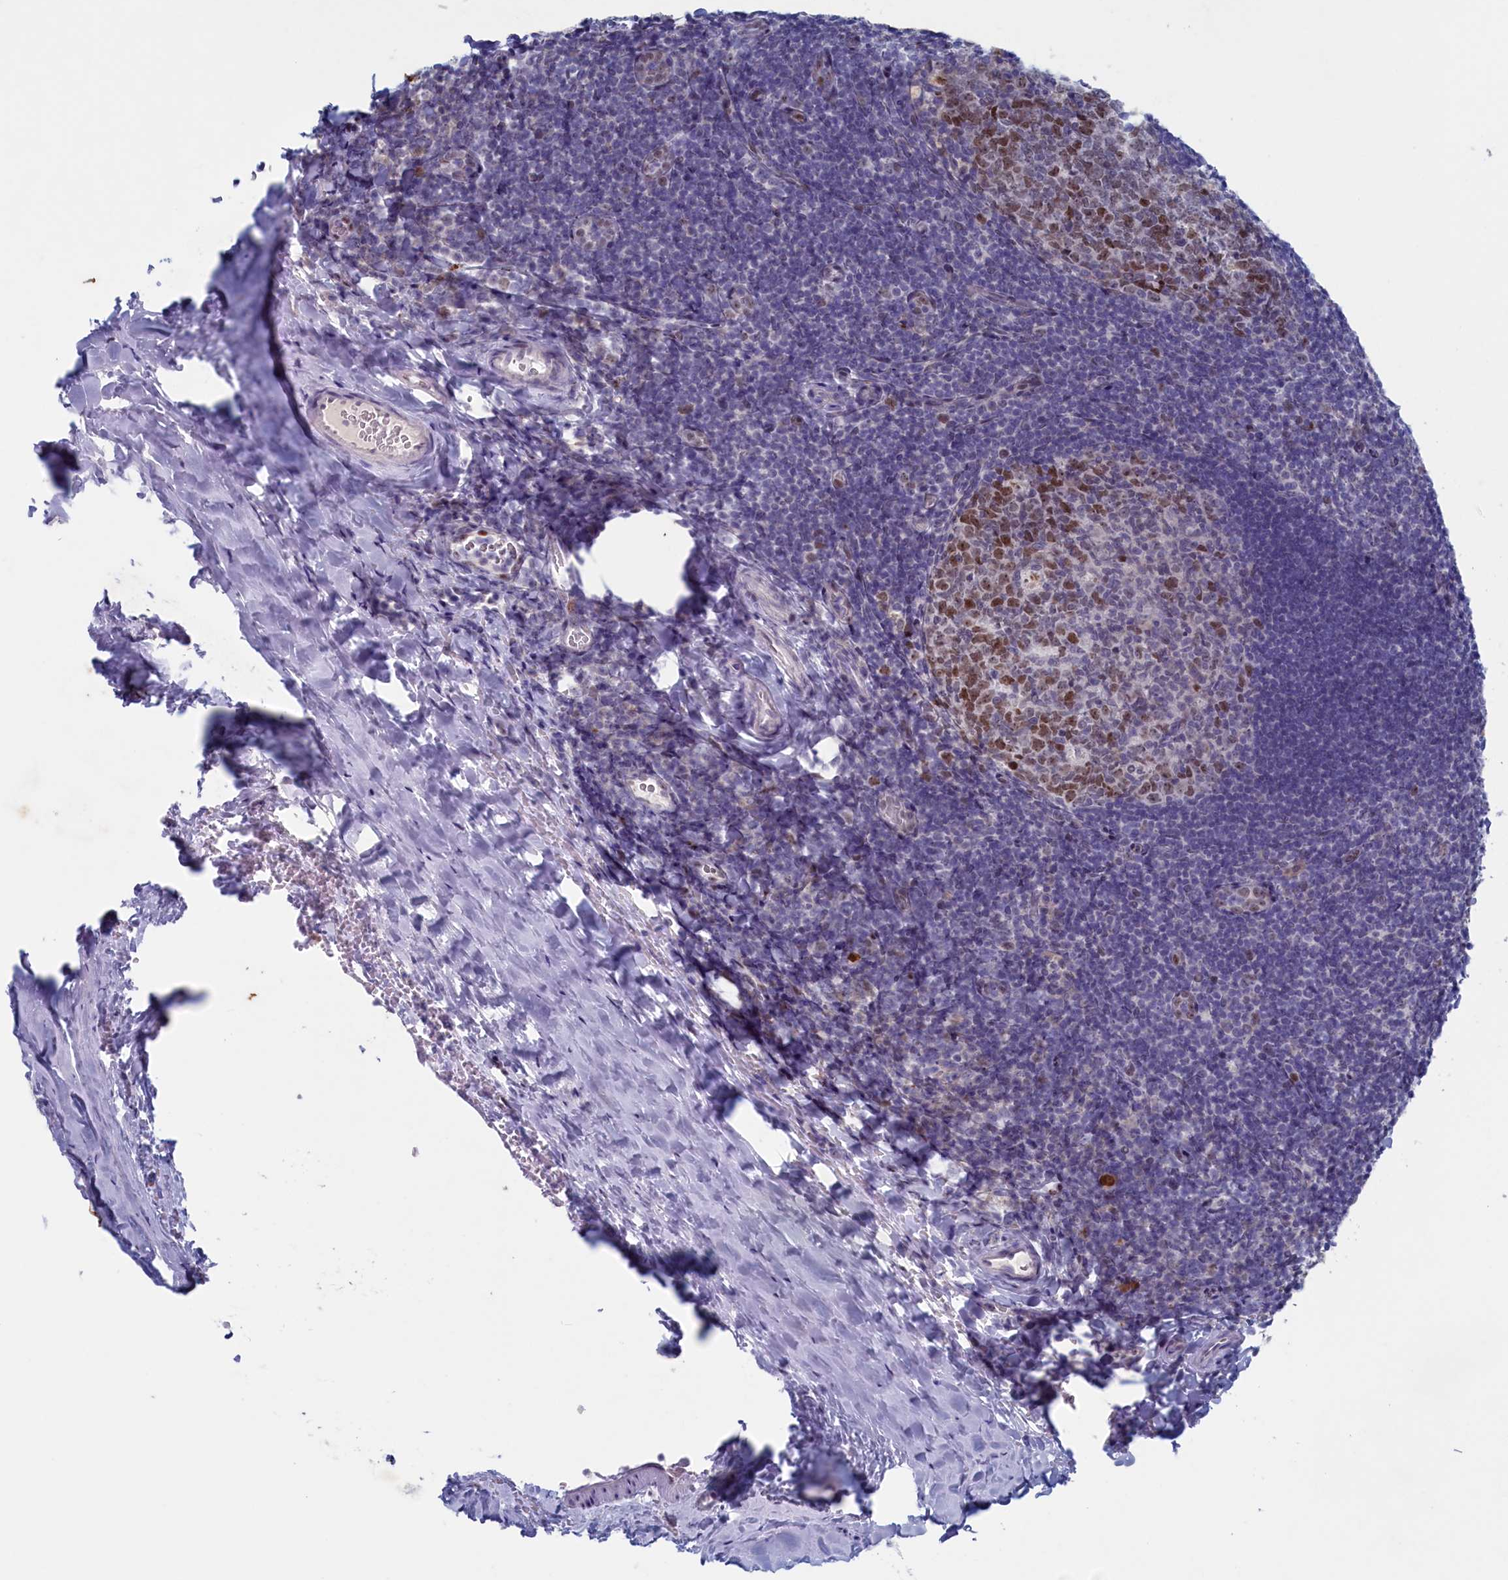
{"staining": {"intensity": "moderate", "quantity": "25%-75%", "location": "nuclear"}, "tissue": "tonsil", "cell_type": "Germinal center cells", "image_type": "normal", "snomed": [{"axis": "morphology", "description": "Normal tissue, NOS"}, {"axis": "topography", "description": "Tonsil"}], "caption": "Immunohistochemical staining of normal tonsil displays medium levels of moderate nuclear positivity in approximately 25%-75% of germinal center cells. The staining is performed using DAB (3,3'-diaminobenzidine) brown chromogen to label protein expression. The nuclei are counter-stained blue using hematoxylin.", "gene": "WDR76", "patient": {"sex": "male", "age": 17}}